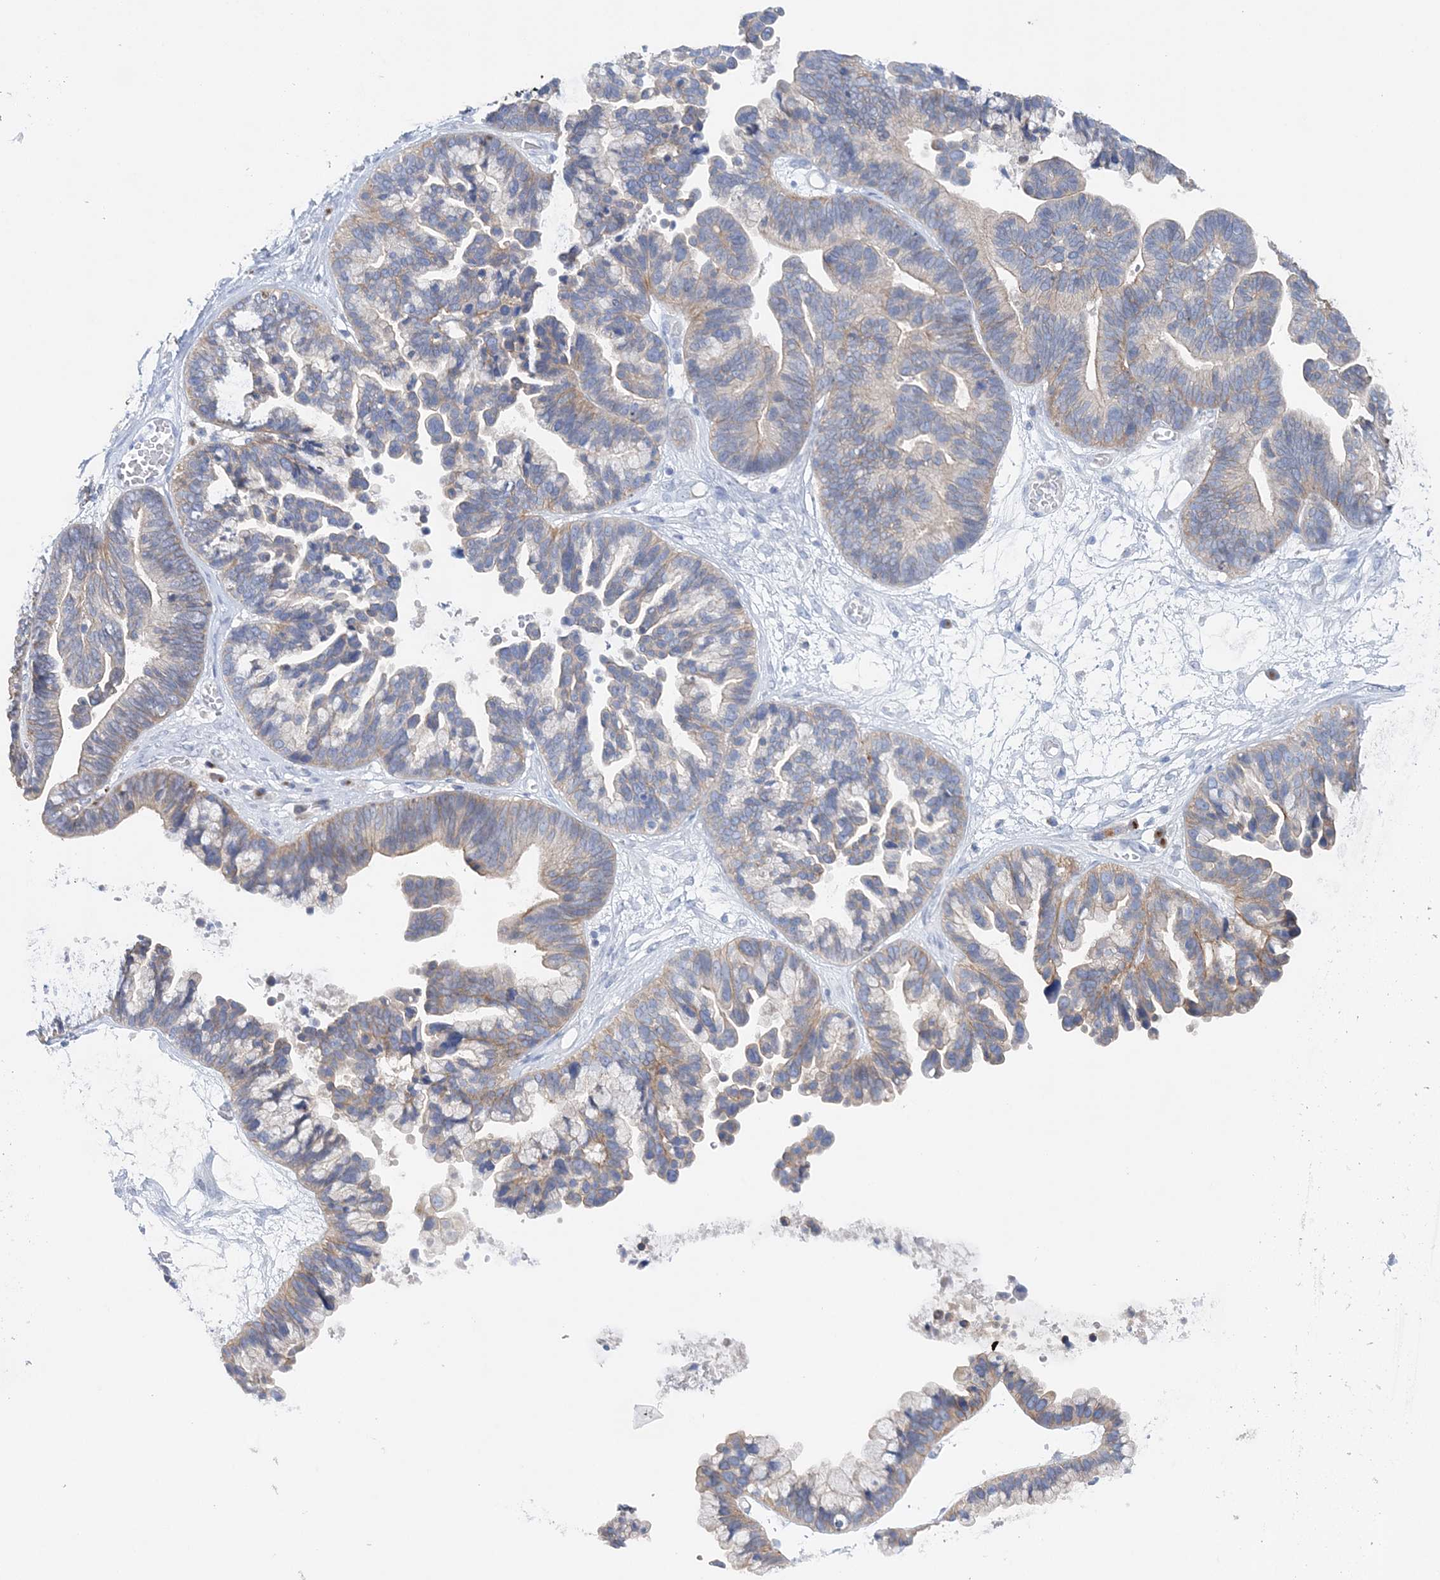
{"staining": {"intensity": "moderate", "quantity": "25%-75%", "location": "cytoplasmic/membranous"}, "tissue": "ovarian cancer", "cell_type": "Tumor cells", "image_type": "cancer", "snomed": [{"axis": "morphology", "description": "Cystadenocarcinoma, serous, NOS"}, {"axis": "topography", "description": "Ovary"}], "caption": "The immunohistochemical stain labels moderate cytoplasmic/membranous expression in tumor cells of ovarian cancer (serous cystadenocarcinoma) tissue. Using DAB (brown) and hematoxylin (blue) stains, captured at high magnification using brightfield microscopy.", "gene": "SLC5A6", "patient": {"sex": "female", "age": 56}}